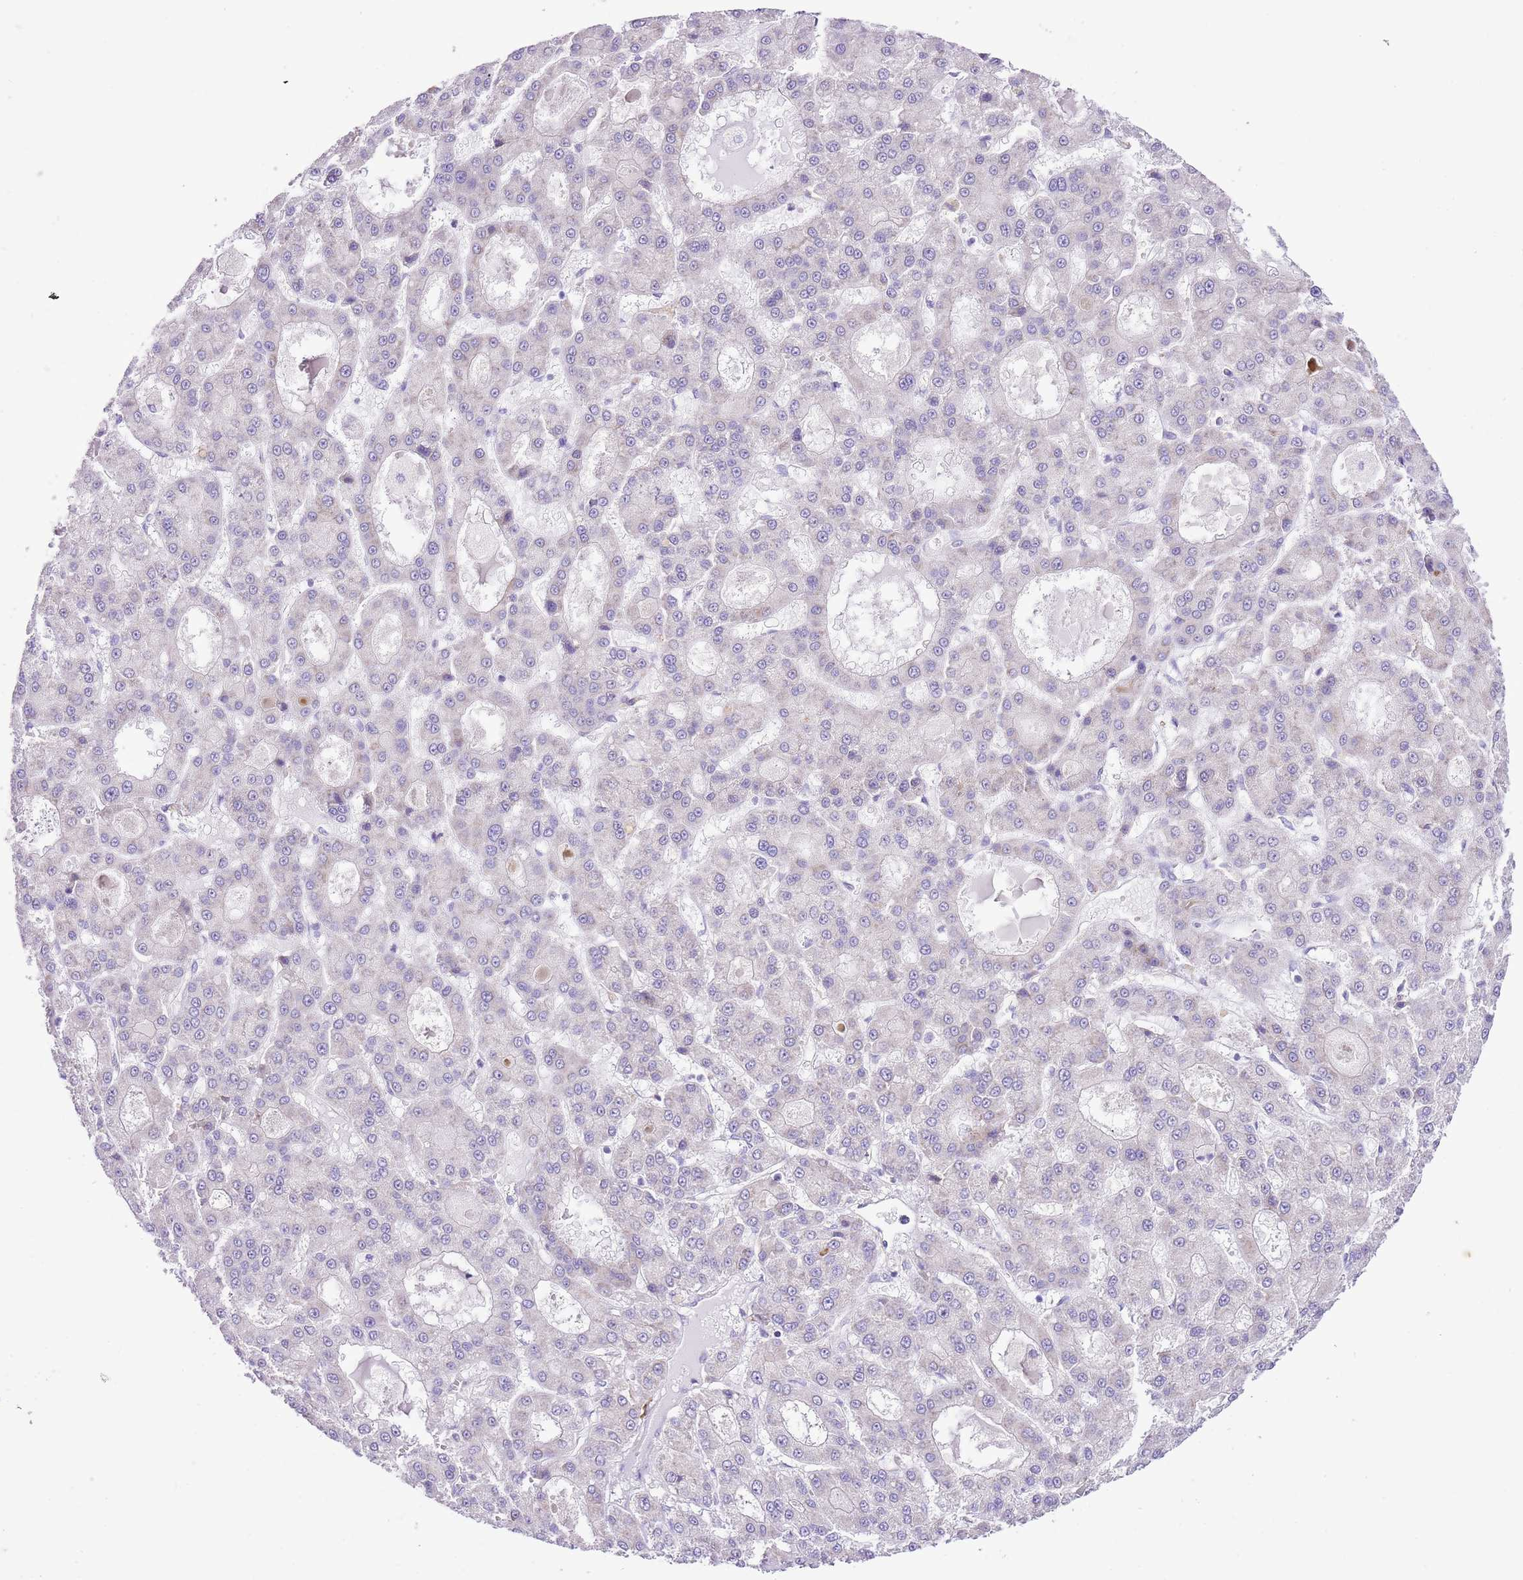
{"staining": {"intensity": "negative", "quantity": "none", "location": "none"}, "tissue": "liver cancer", "cell_type": "Tumor cells", "image_type": "cancer", "snomed": [{"axis": "morphology", "description": "Carcinoma, Hepatocellular, NOS"}, {"axis": "topography", "description": "Liver"}], "caption": "High magnification brightfield microscopy of liver cancer stained with DAB (brown) and counterstained with hematoxylin (blue): tumor cells show no significant positivity.", "gene": "AAR2", "patient": {"sex": "male", "age": 70}}